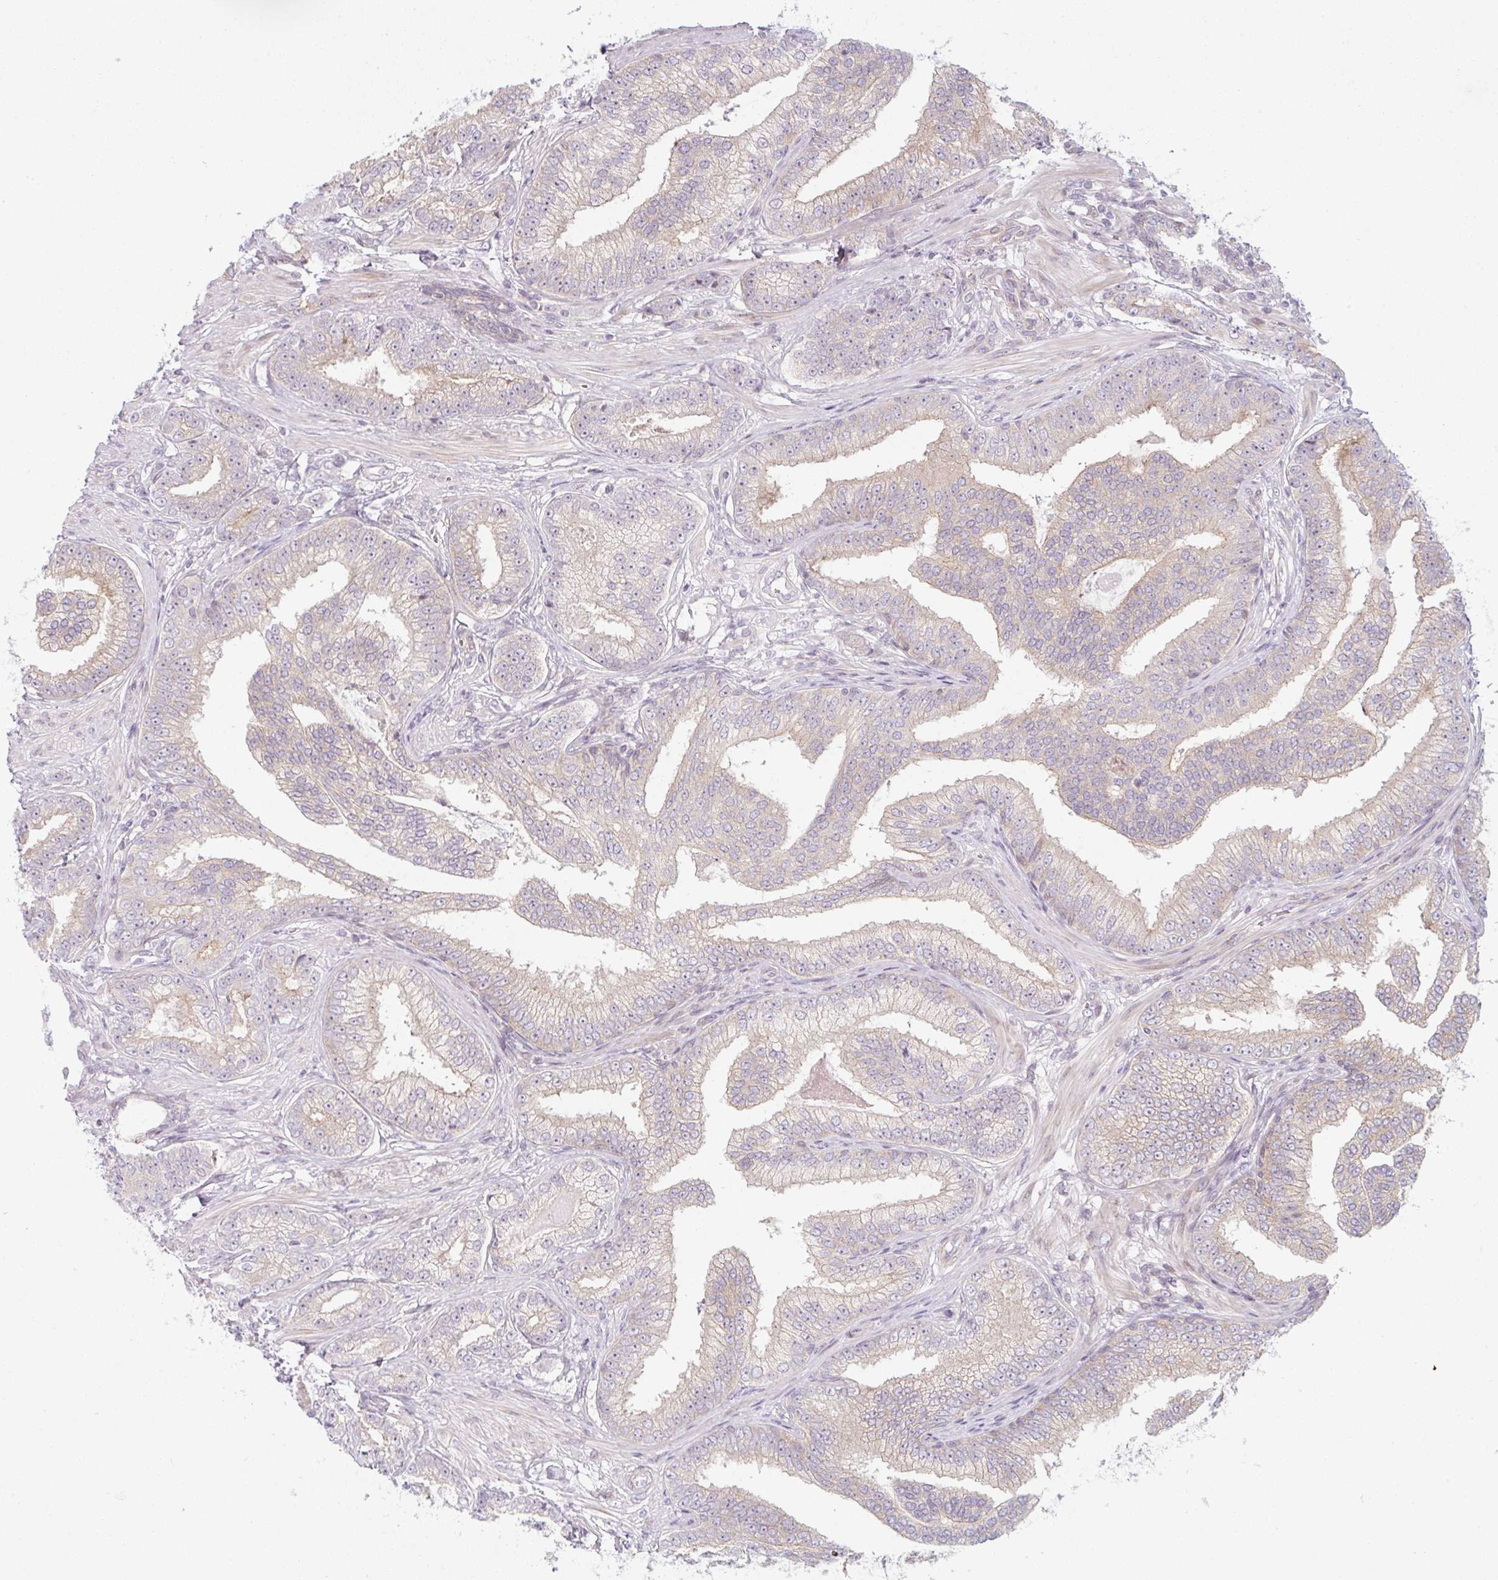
{"staining": {"intensity": "weak", "quantity": "<25%", "location": "cytoplasmic/membranous"}, "tissue": "prostate cancer", "cell_type": "Tumor cells", "image_type": "cancer", "snomed": [{"axis": "morphology", "description": "Adenocarcinoma, Low grade"}, {"axis": "topography", "description": "Prostate"}], "caption": "This is an immunohistochemistry (IHC) micrograph of human prostate cancer. There is no staining in tumor cells.", "gene": "TMEM237", "patient": {"sex": "male", "age": 61}}